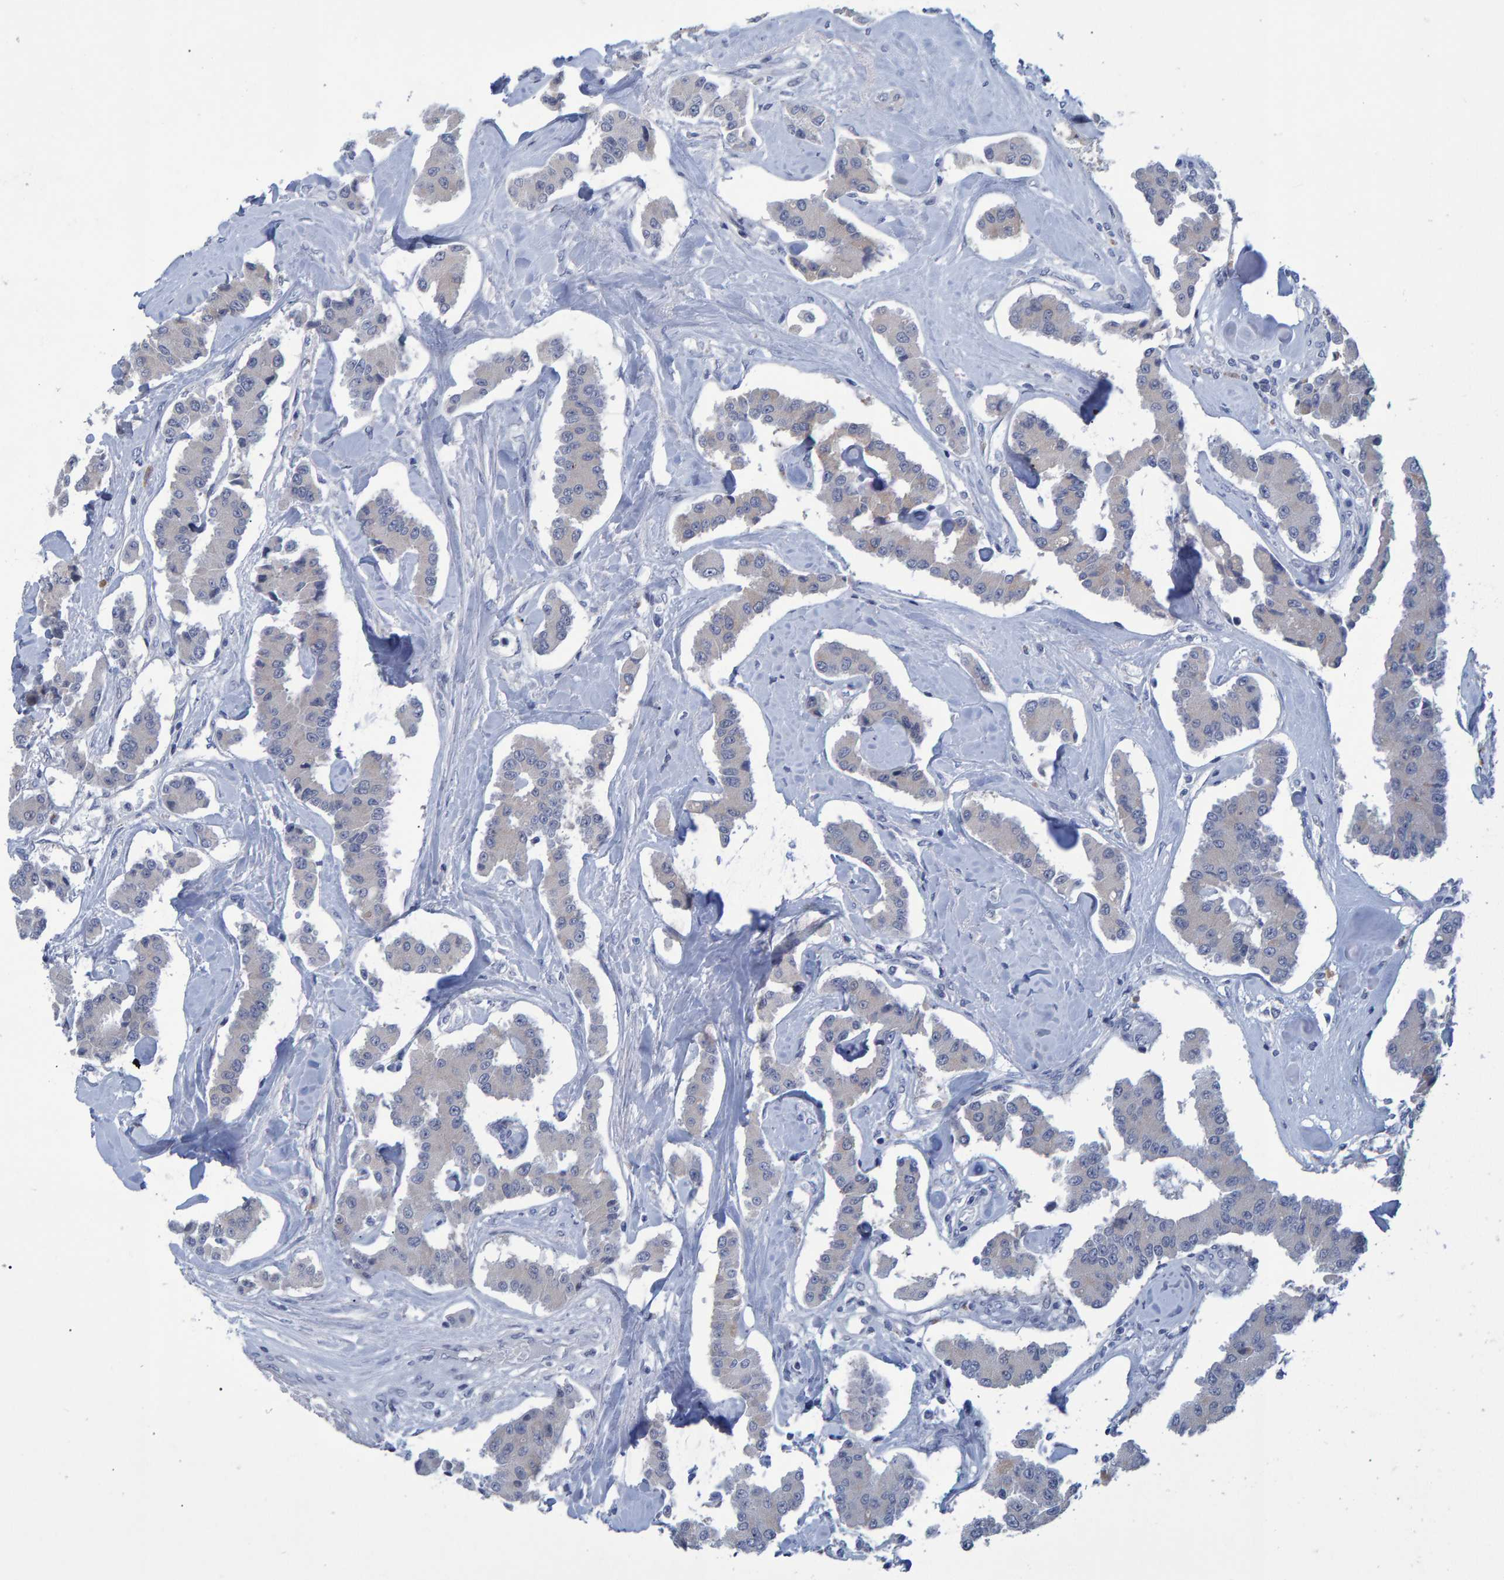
{"staining": {"intensity": "negative", "quantity": "none", "location": "none"}, "tissue": "carcinoid", "cell_type": "Tumor cells", "image_type": "cancer", "snomed": [{"axis": "morphology", "description": "Carcinoid, malignant, NOS"}, {"axis": "topography", "description": "Pancreas"}], "caption": "Protein analysis of carcinoid reveals no significant staining in tumor cells.", "gene": "PROCA1", "patient": {"sex": "male", "age": 41}}